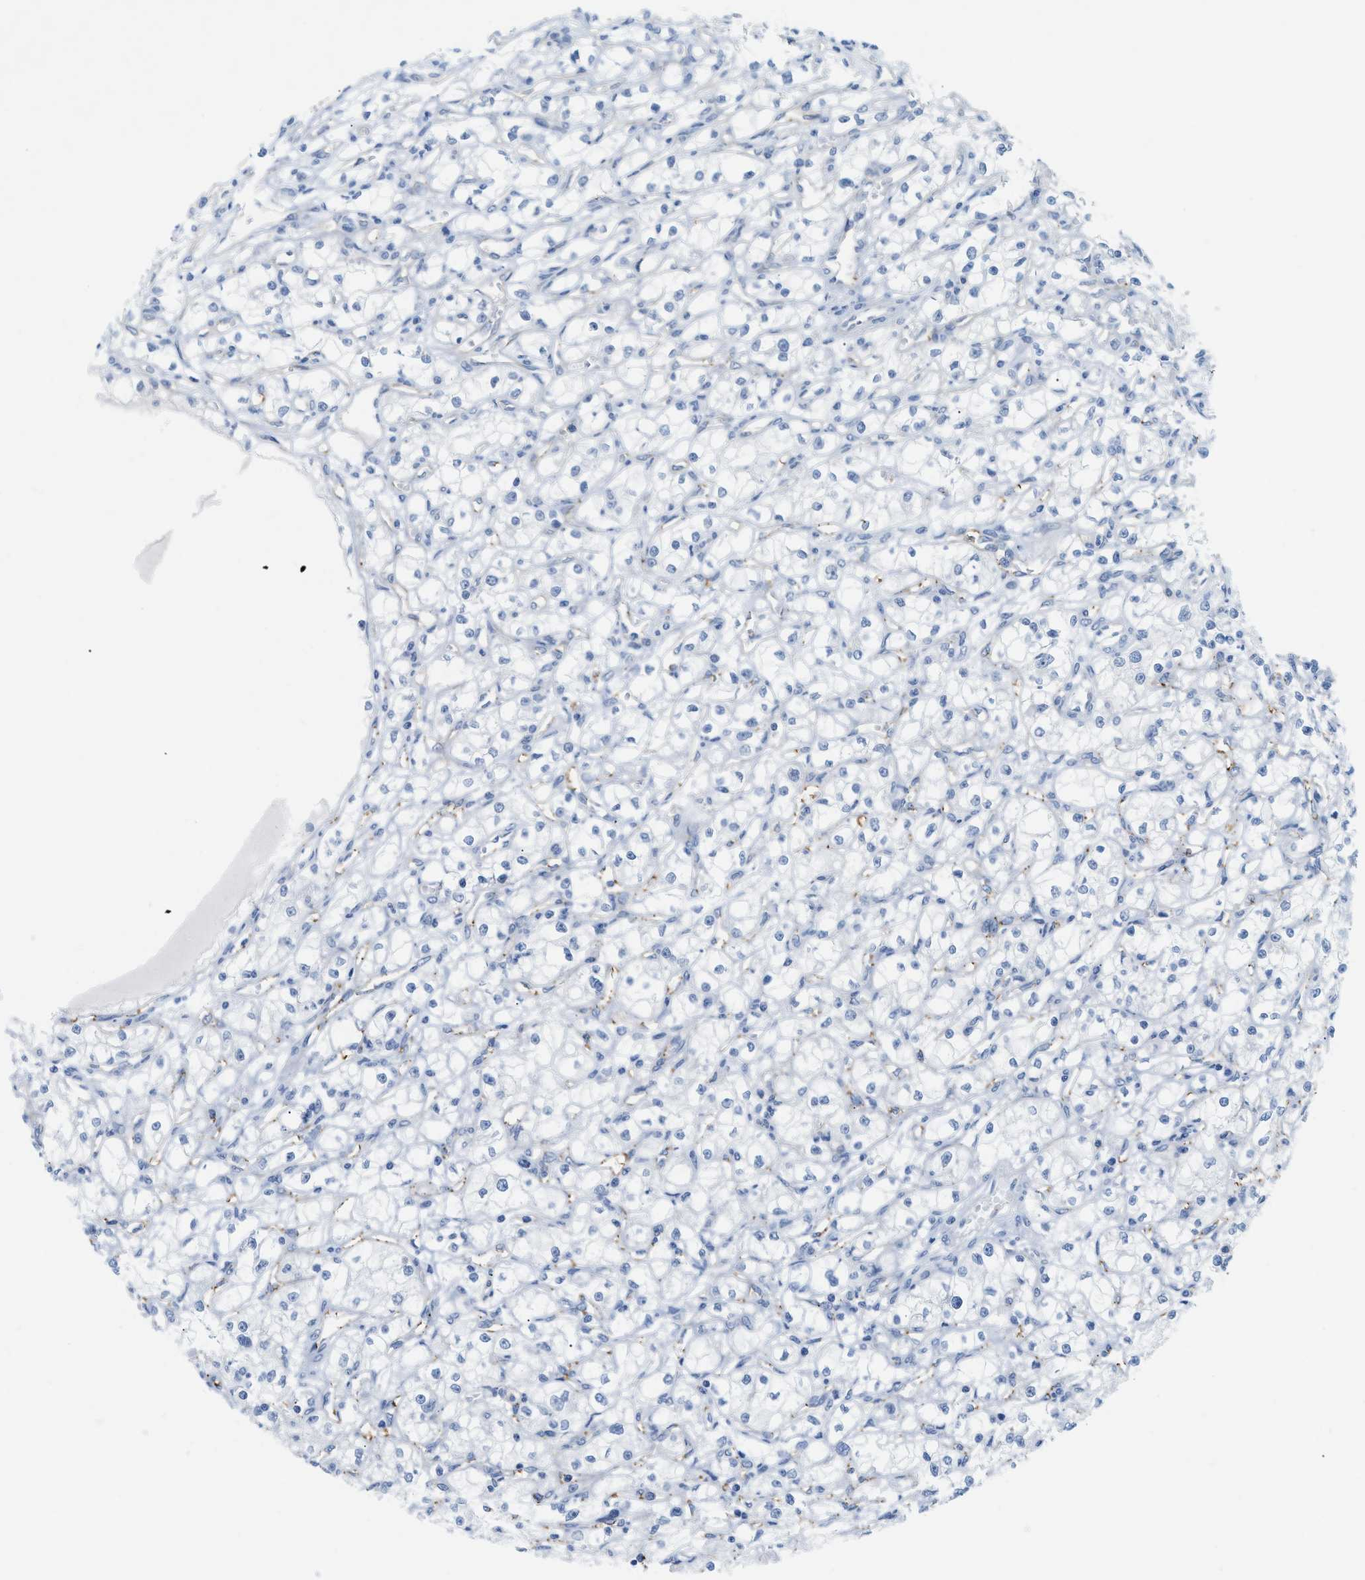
{"staining": {"intensity": "negative", "quantity": "none", "location": "none"}, "tissue": "renal cancer", "cell_type": "Tumor cells", "image_type": "cancer", "snomed": [{"axis": "morphology", "description": "Adenocarcinoma, NOS"}, {"axis": "topography", "description": "Kidney"}], "caption": "The photomicrograph shows no staining of tumor cells in adenocarcinoma (renal). (Stains: DAB (3,3'-diaminobenzidine) immunohistochemistry with hematoxylin counter stain, Microscopy: brightfield microscopy at high magnification).", "gene": "HLTF", "patient": {"sex": "male", "age": 56}}